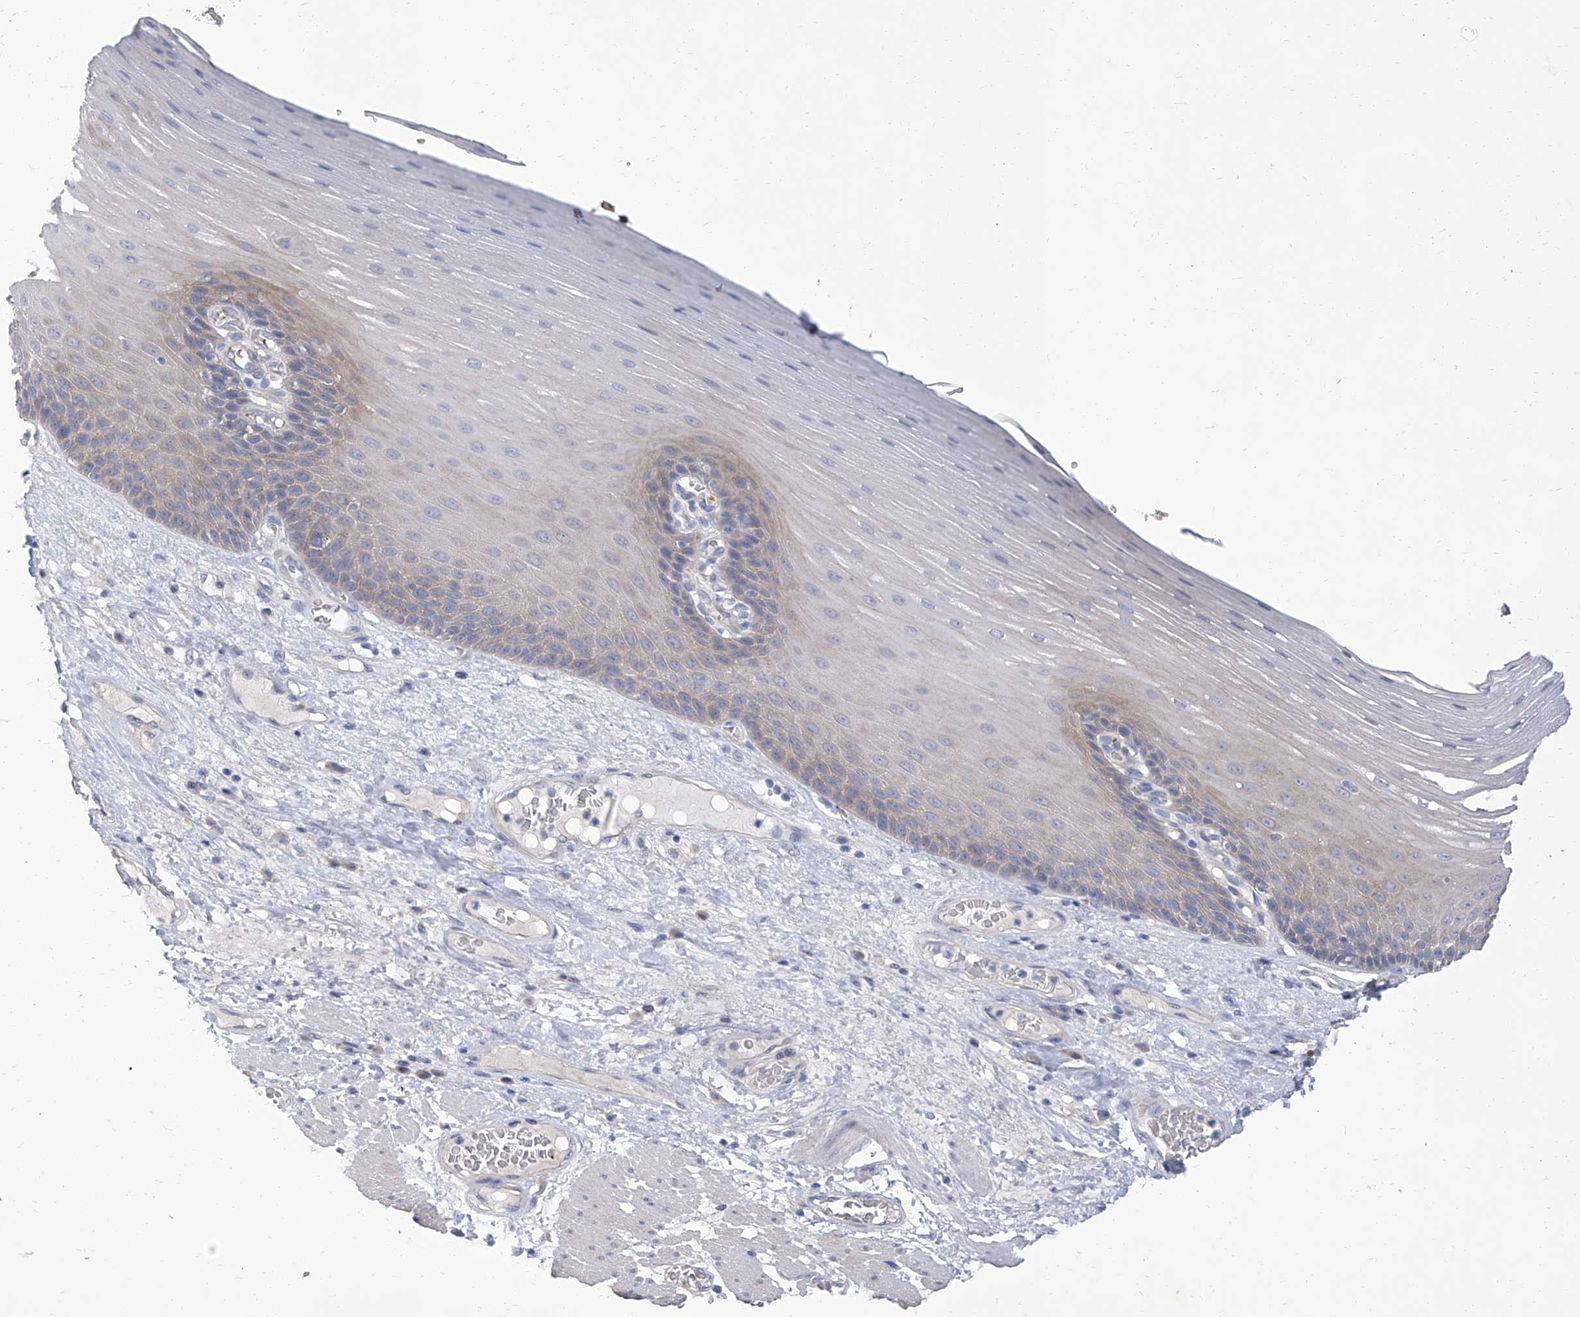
{"staining": {"intensity": "moderate", "quantity": "25%-75%", "location": "cytoplasmic/membranous"}, "tissue": "esophagus", "cell_type": "Squamous epithelial cells", "image_type": "normal", "snomed": [{"axis": "morphology", "description": "Normal tissue, NOS"}, {"axis": "topography", "description": "Esophagus"}], "caption": "Immunohistochemical staining of unremarkable esophagus demonstrates medium levels of moderate cytoplasmic/membranous positivity in approximately 25%-75% of squamous epithelial cells.", "gene": "PARD3", "patient": {"sex": "male", "age": 62}}